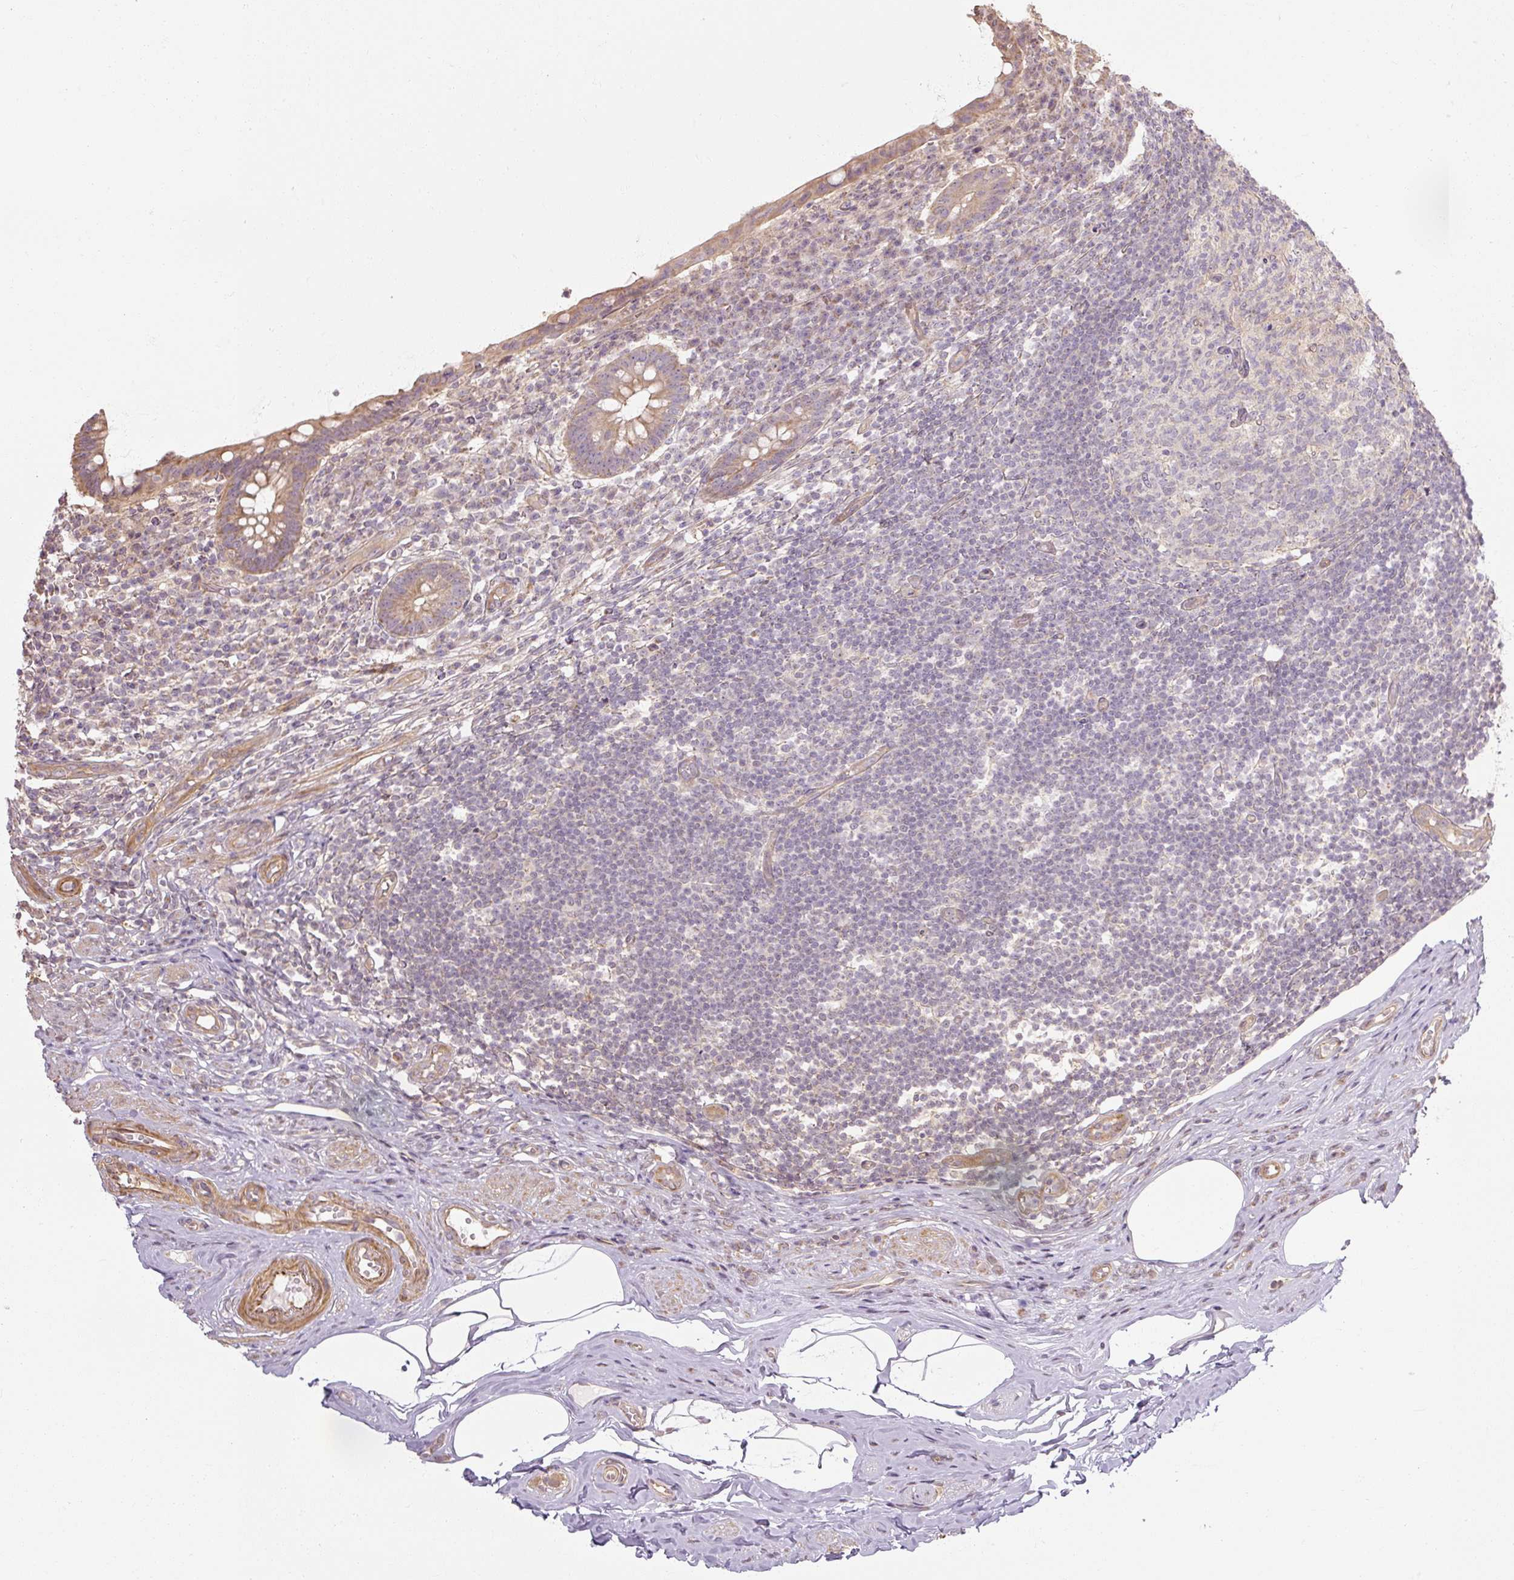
{"staining": {"intensity": "moderate", "quantity": ">75%", "location": "cytoplasmic/membranous"}, "tissue": "appendix", "cell_type": "Glandular cells", "image_type": "normal", "snomed": [{"axis": "morphology", "description": "Normal tissue, NOS"}, {"axis": "topography", "description": "Appendix"}], "caption": "Brown immunohistochemical staining in normal appendix demonstrates moderate cytoplasmic/membranous staining in approximately >75% of glandular cells.", "gene": "RB1CC1", "patient": {"sex": "female", "age": 56}}